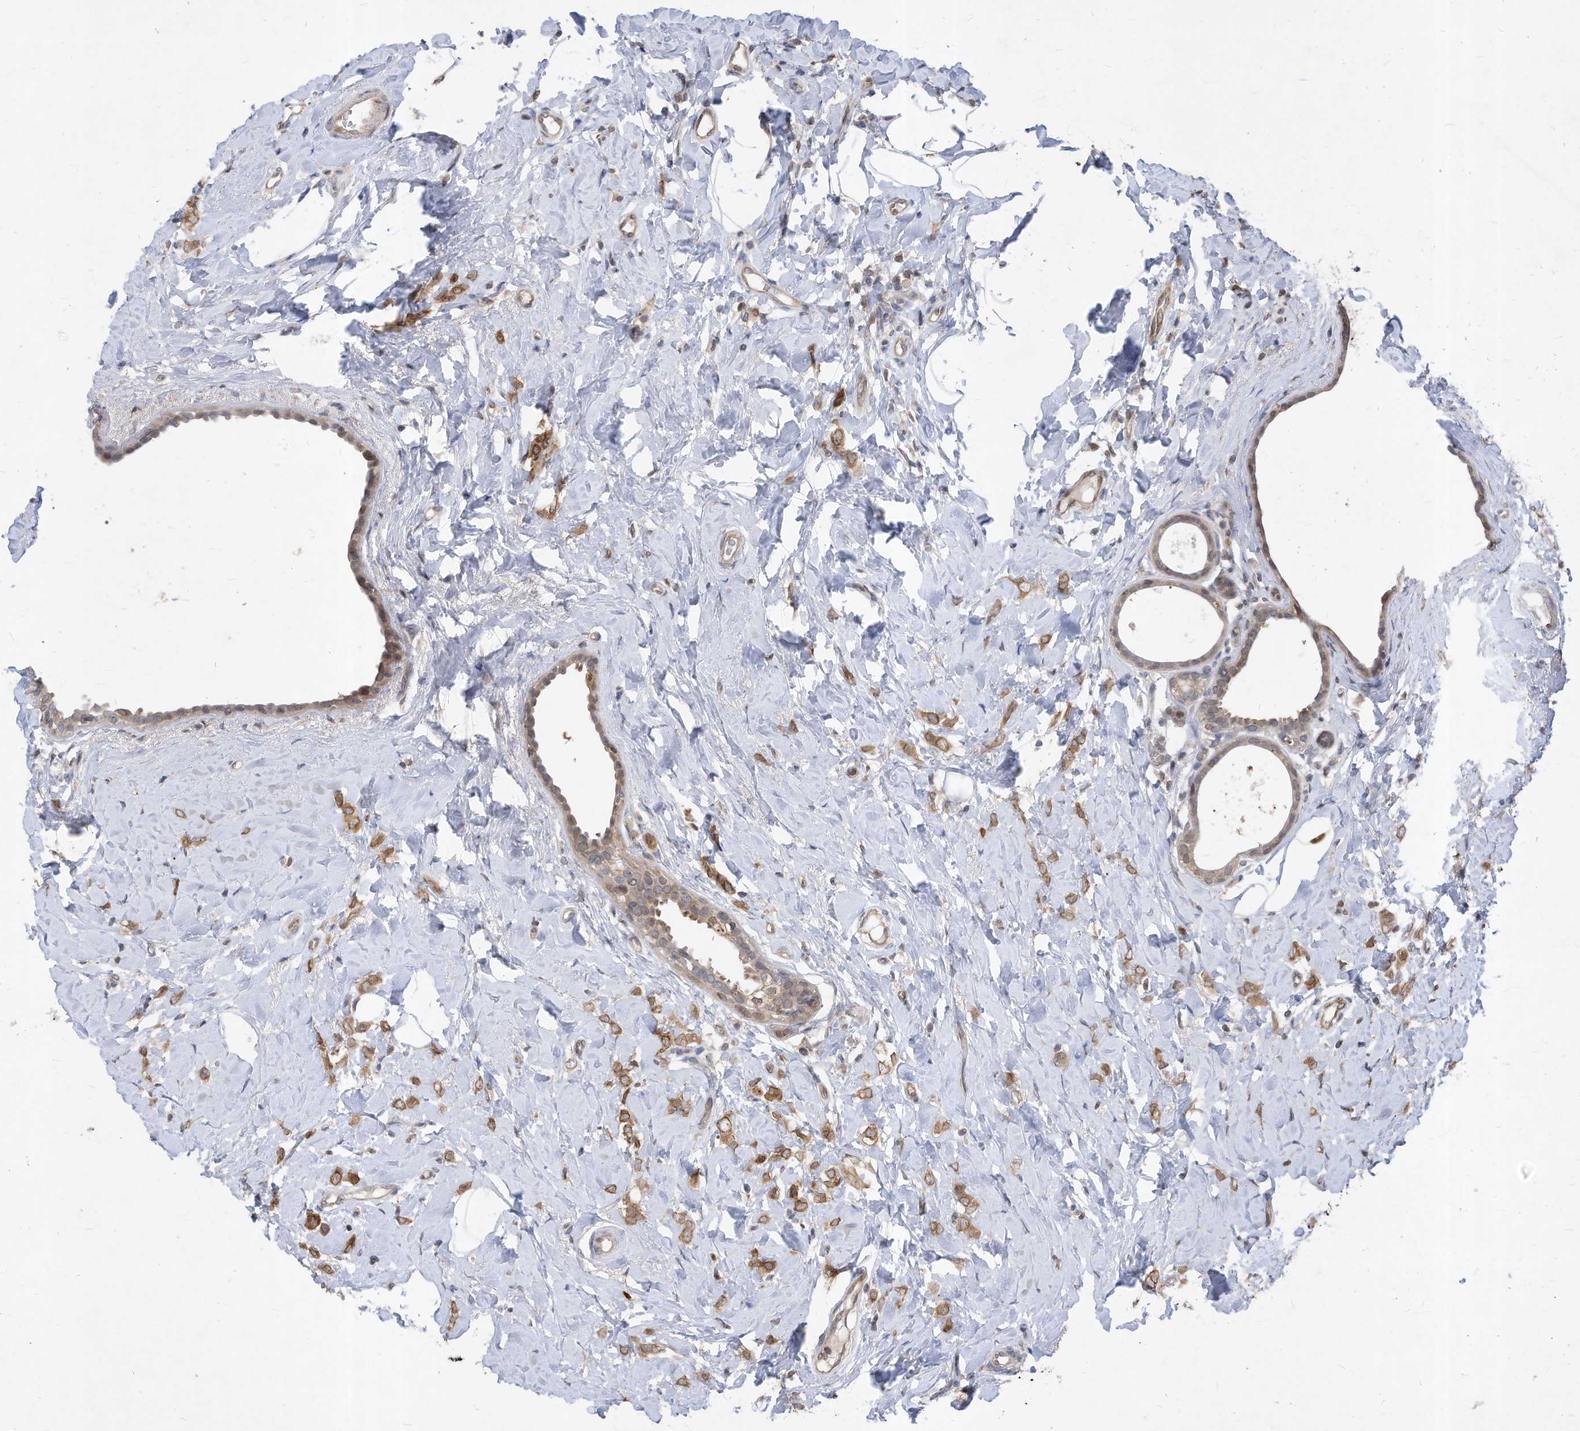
{"staining": {"intensity": "moderate", "quantity": ">75%", "location": "cytoplasmic/membranous"}, "tissue": "breast cancer", "cell_type": "Tumor cells", "image_type": "cancer", "snomed": [{"axis": "morphology", "description": "Lobular carcinoma"}, {"axis": "topography", "description": "Breast"}], "caption": "This image demonstrates breast lobular carcinoma stained with immunohistochemistry to label a protein in brown. The cytoplasmic/membranous of tumor cells show moderate positivity for the protein. Nuclei are counter-stained blue.", "gene": "KPNB1", "patient": {"sex": "female", "age": 47}}